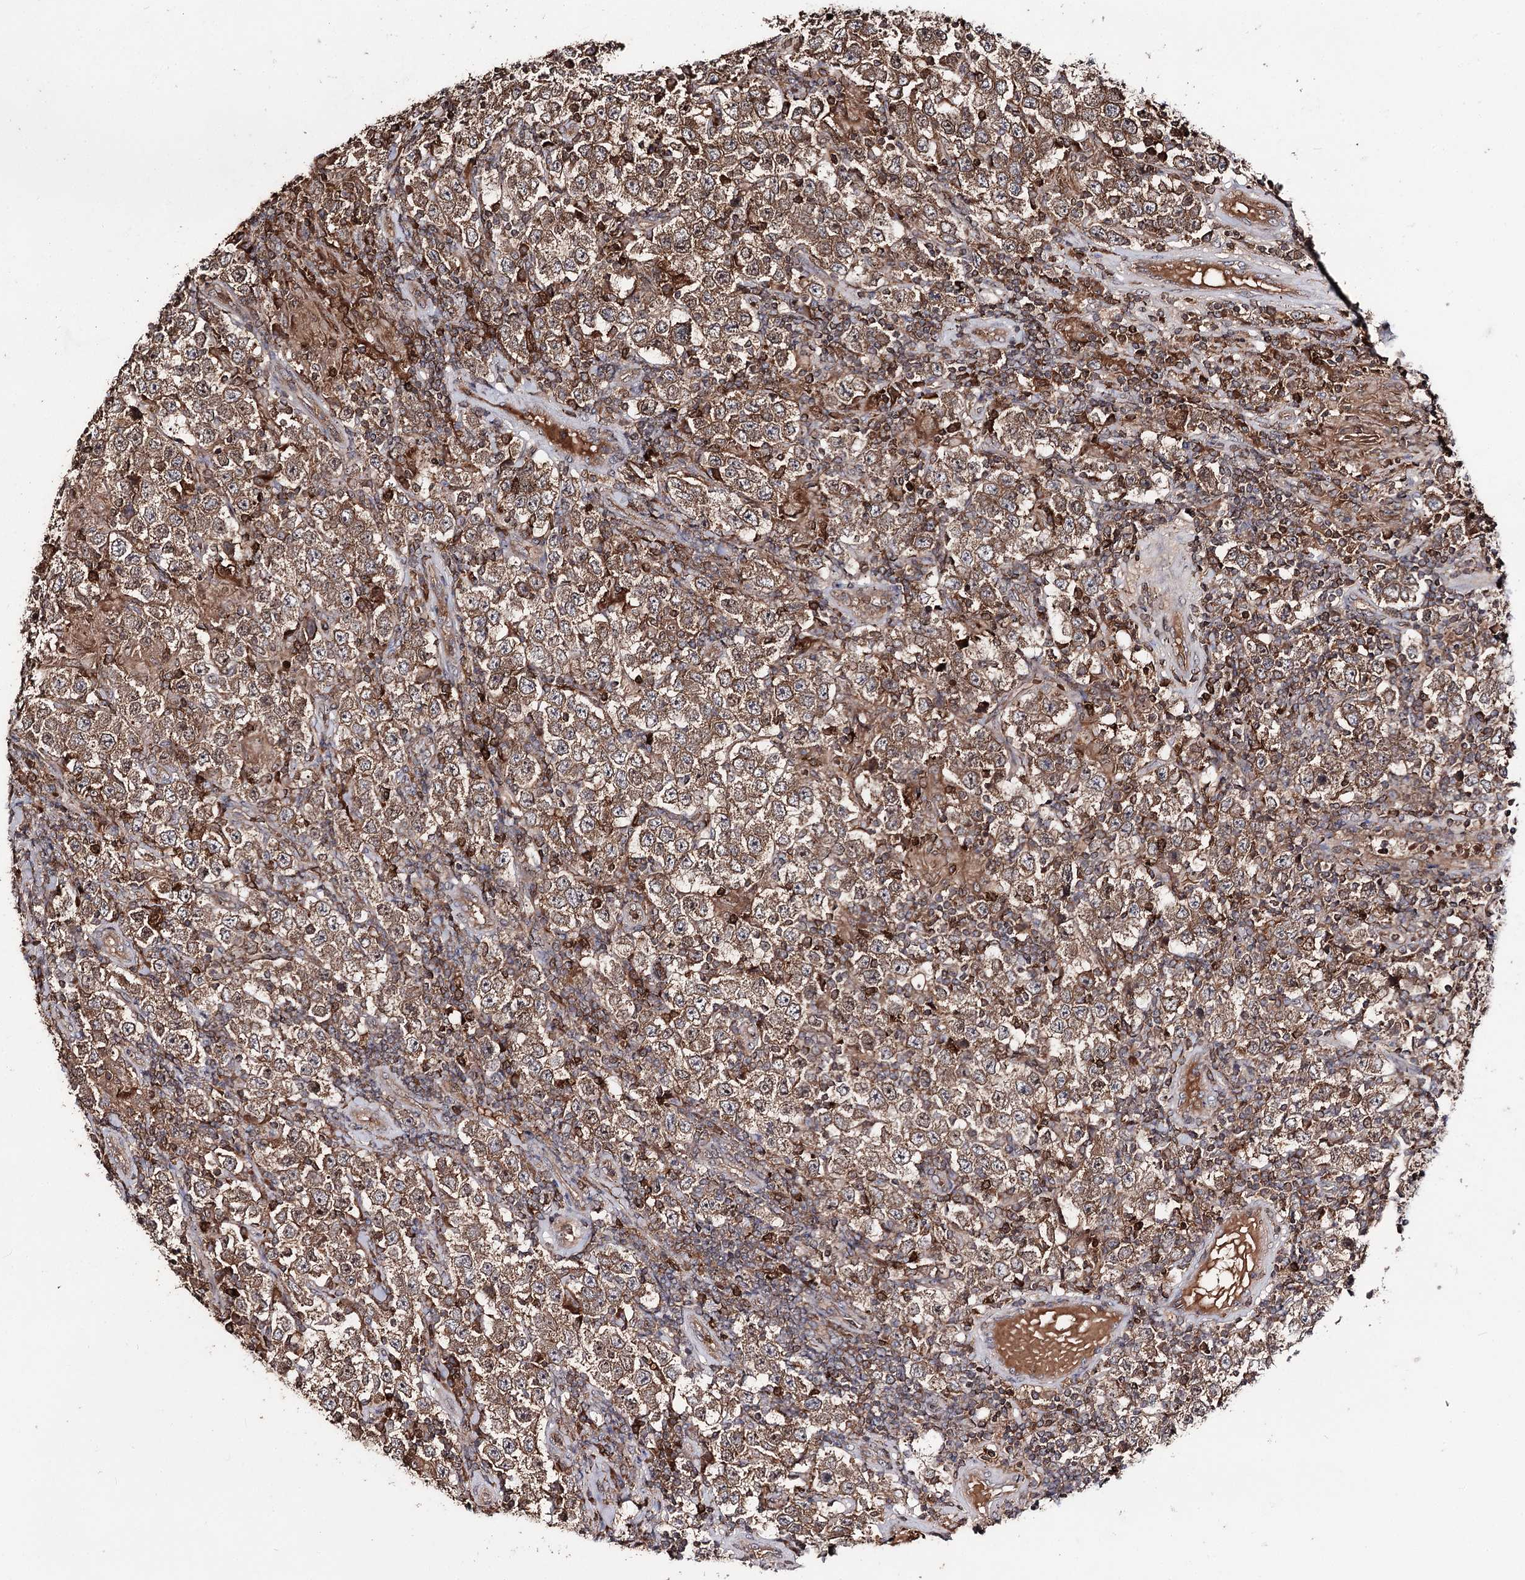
{"staining": {"intensity": "moderate", "quantity": ">75%", "location": "cytoplasmic/membranous"}, "tissue": "testis cancer", "cell_type": "Tumor cells", "image_type": "cancer", "snomed": [{"axis": "morphology", "description": "Normal tissue, NOS"}, {"axis": "morphology", "description": "Urothelial carcinoma, High grade"}, {"axis": "morphology", "description": "Seminoma, NOS"}, {"axis": "morphology", "description": "Carcinoma, Embryonal, NOS"}, {"axis": "topography", "description": "Urinary bladder"}, {"axis": "topography", "description": "Testis"}], "caption": "IHC image of testis cancer (urothelial carcinoma (high-grade)) stained for a protein (brown), which demonstrates medium levels of moderate cytoplasmic/membranous expression in approximately >75% of tumor cells.", "gene": "FAM53B", "patient": {"sex": "male", "age": 41}}